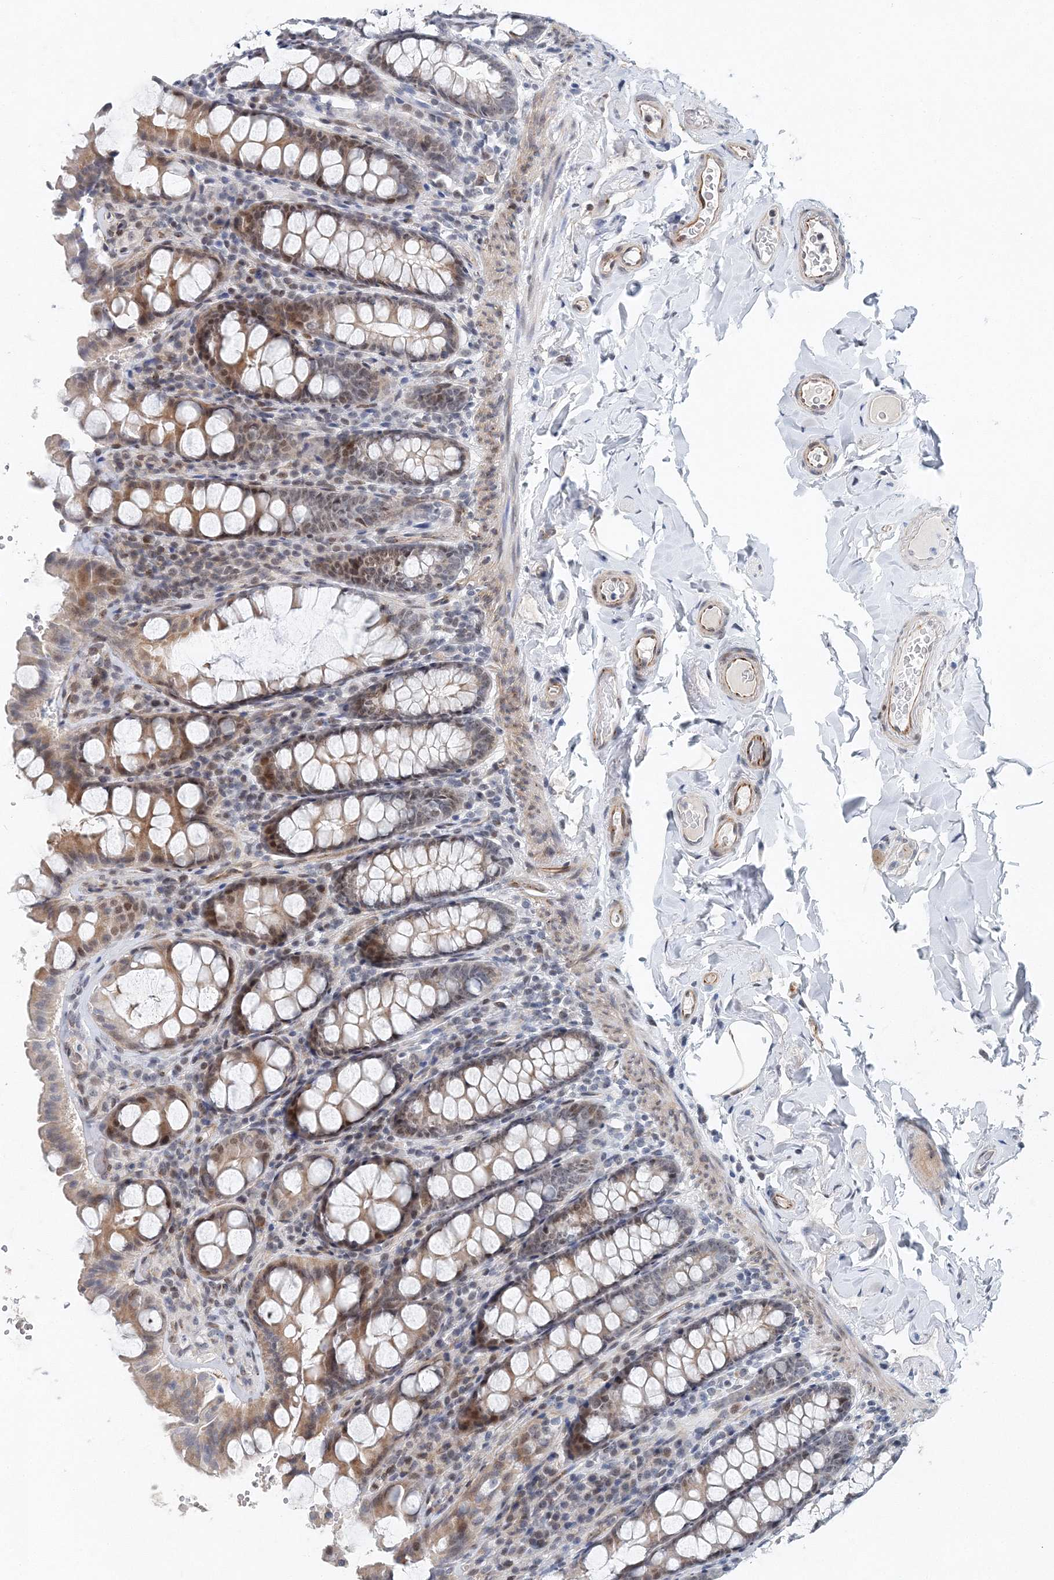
{"staining": {"intensity": "moderate", "quantity": ">75%", "location": "cytoplasmic/membranous,nuclear"}, "tissue": "colon", "cell_type": "Endothelial cells", "image_type": "normal", "snomed": [{"axis": "morphology", "description": "Normal tissue, NOS"}, {"axis": "topography", "description": "Colon"}, {"axis": "topography", "description": "Peripheral nerve tissue"}], "caption": "Immunohistochemical staining of normal human colon demonstrates >75% levels of moderate cytoplasmic/membranous,nuclear protein expression in about >75% of endothelial cells. (Stains: DAB in brown, nuclei in blue, Microscopy: brightfield microscopy at high magnification).", "gene": "UIMC1", "patient": {"sex": "female", "age": 61}}